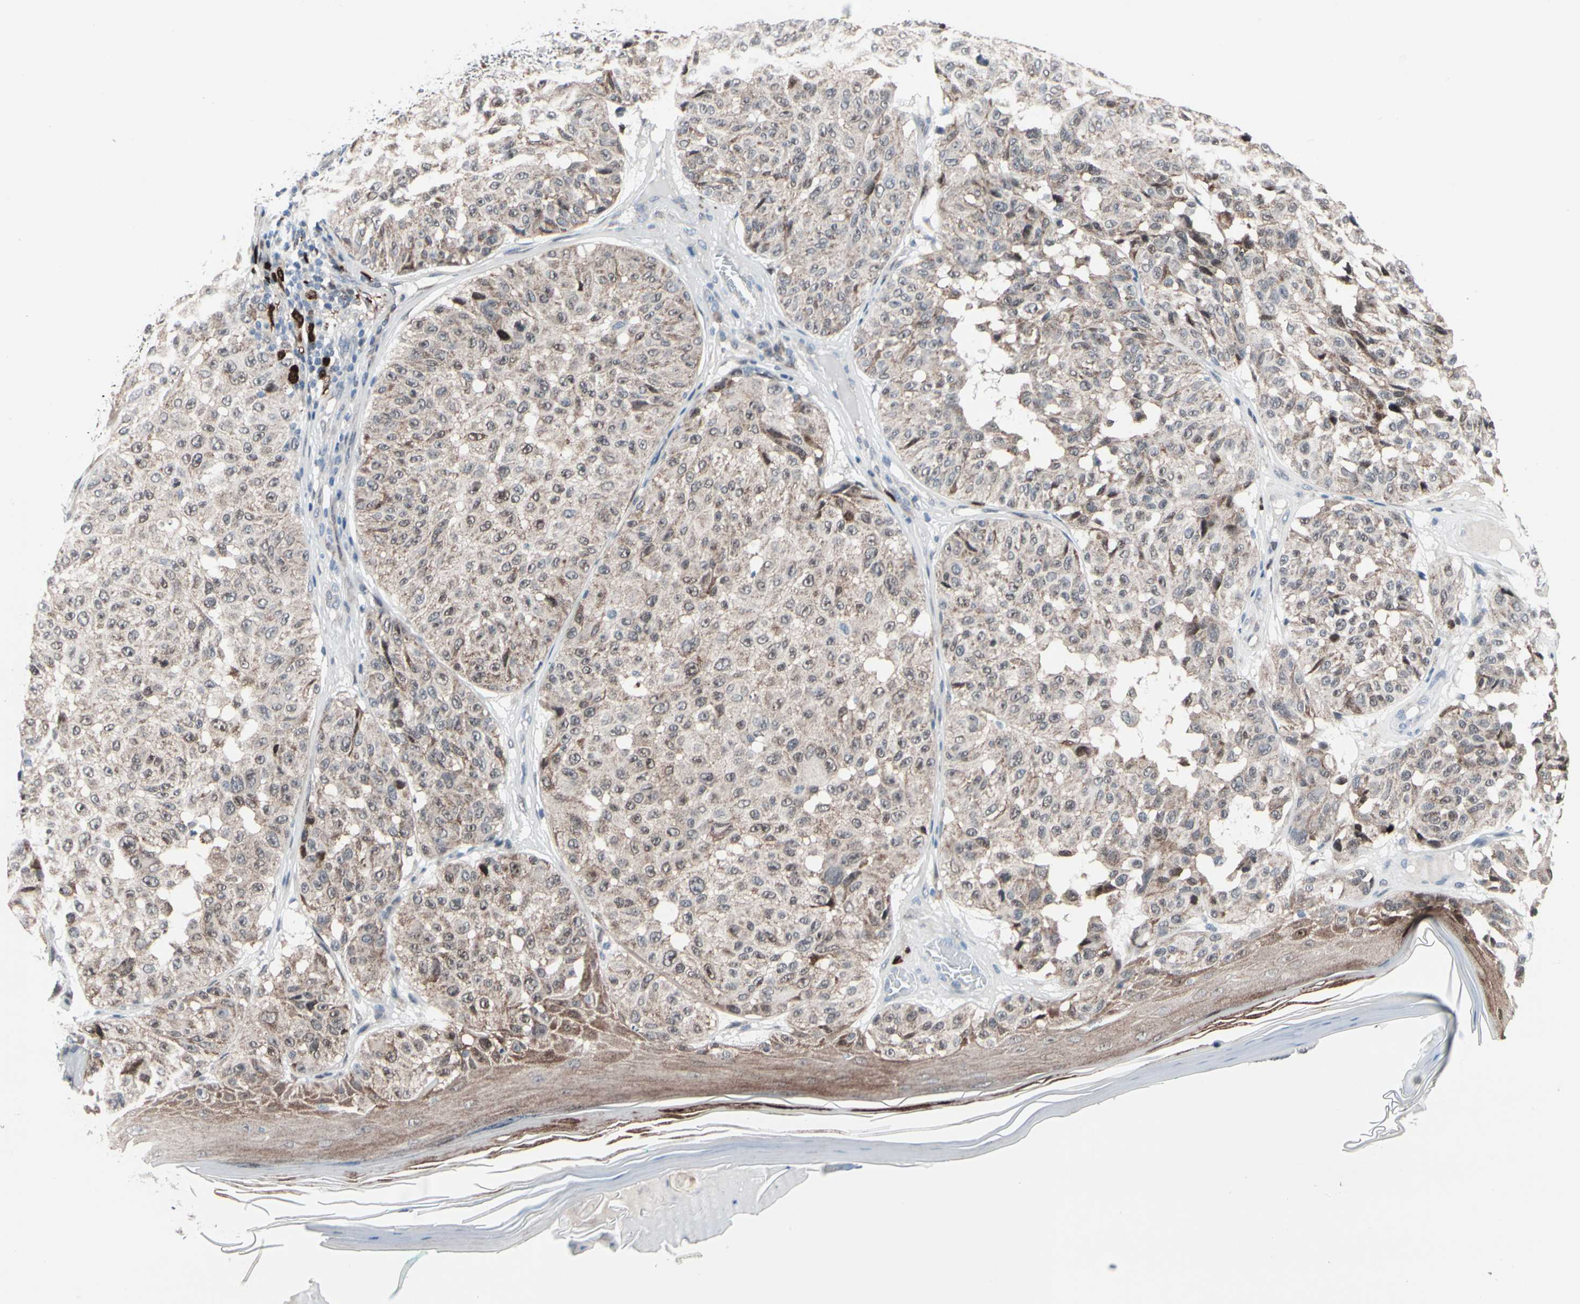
{"staining": {"intensity": "weak", "quantity": ">75%", "location": "cytoplasmic/membranous"}, "tissue": "melanoma", "cell_type": "Tumor cells", "image_type": "cancer", "snomed": [{"axis": "morphology", "description": "Malignant melanoma, NOS"}, {"axis": "topography", "description": "Skin"}], "caption": "Immunohistochemistry of human malignant melanoma exhibits low levels of weak cytoplasmic/membranous positivity in approximately >75% of tumor cells.", "gene": "TXN", "patient": {"sex": "female", "age": 46}}